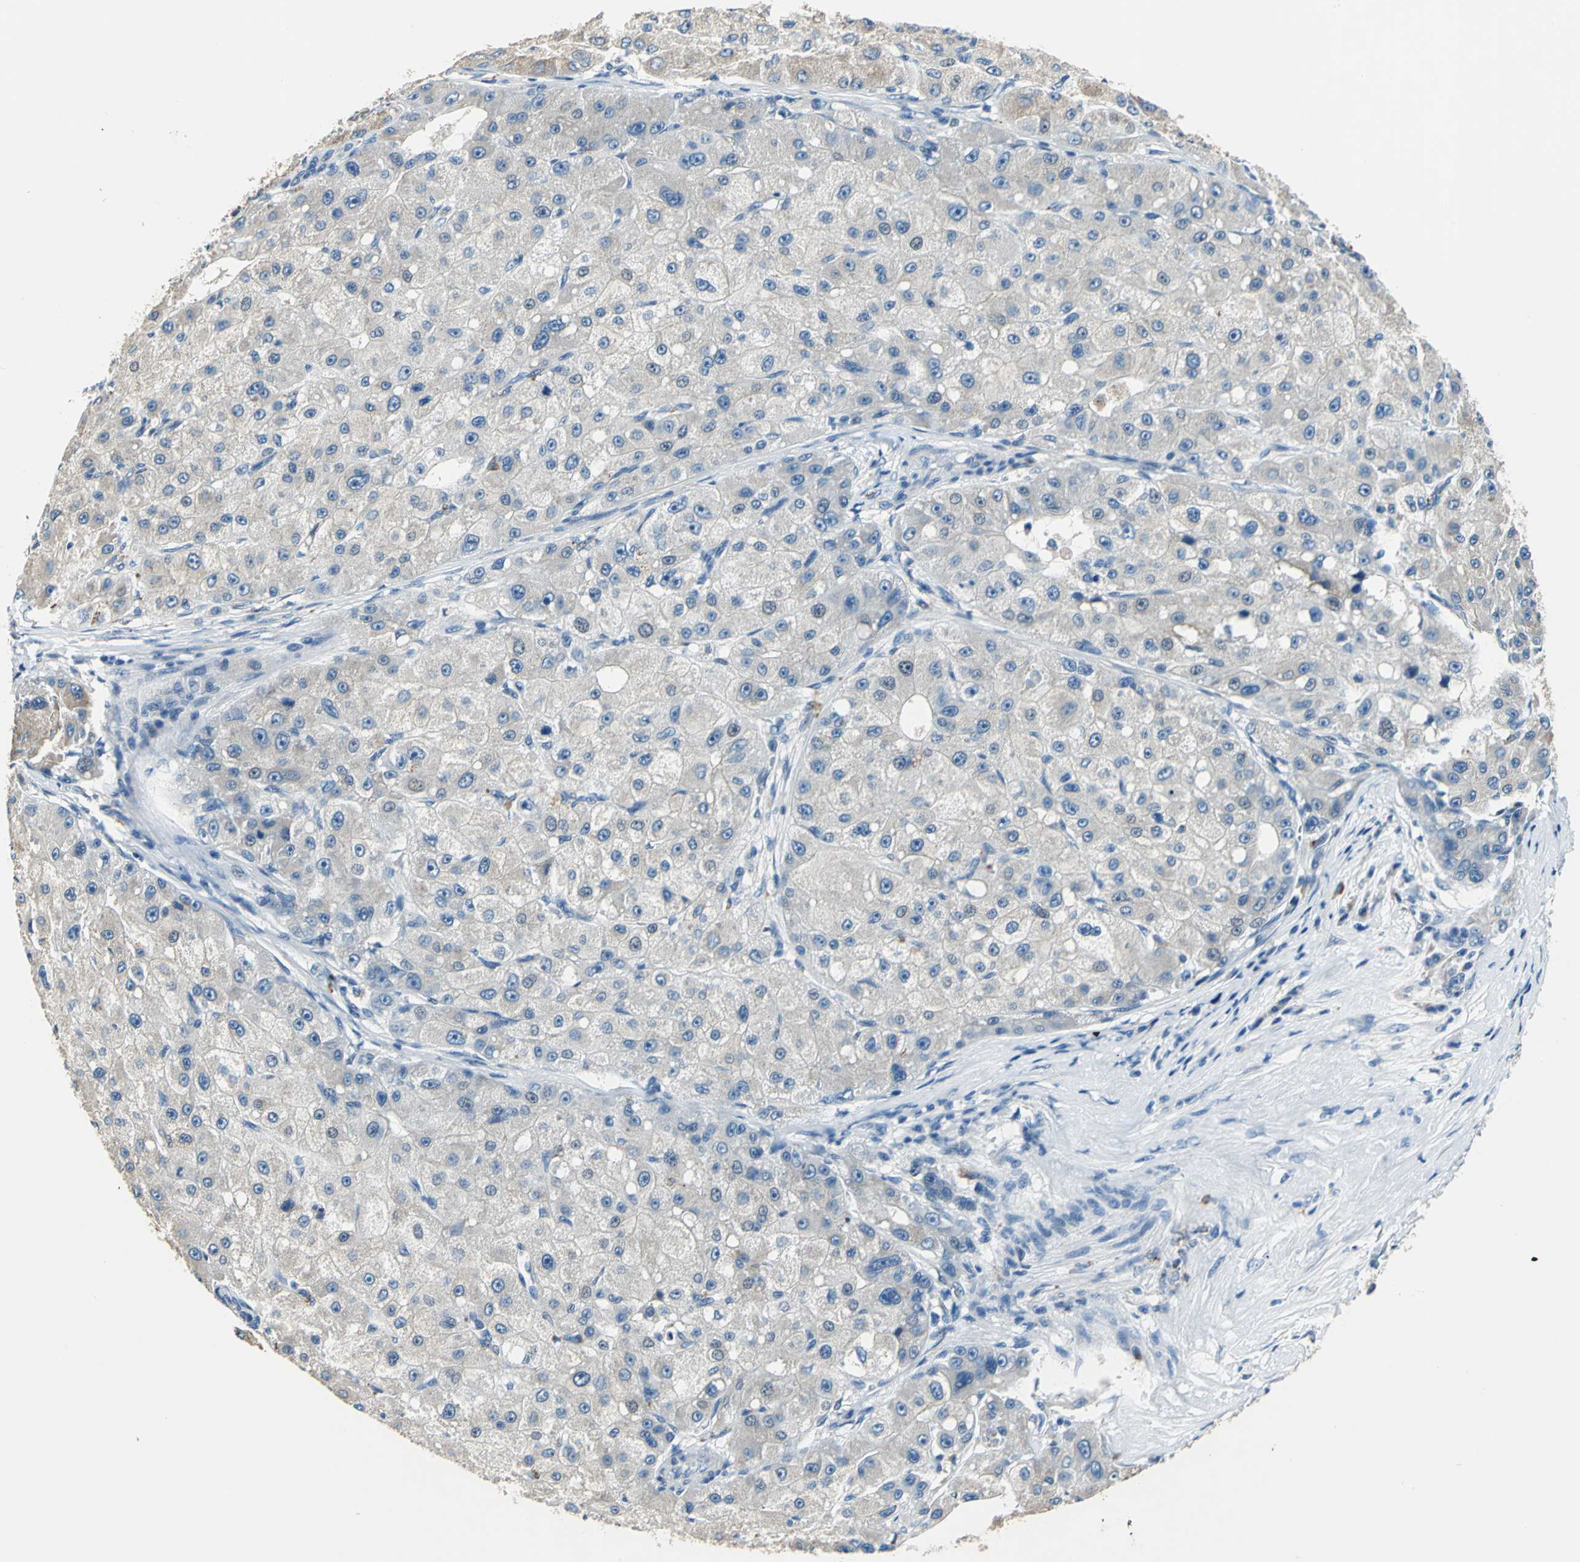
{"staining": {"intensity": "weak", "quantity": ">75%", "location": "cytoplasmic/membranous"}, "tissue": "liver cancer", "cell_type": "Tumor cells", "image_type": "cancer", "snomed": [{"axis": "morphology", "description": "Carcinoma, Hepatocellular, NOS"}, {"axis": "topography", "description": "Liver"}], "caption": "Brown immunohistochemical staining in liver hepatocellular carcinoma demonstrates weak cytoplasmic/membranous expression in approximately >75% of tumor cells. (DAB IHC with brightfield microscopy, high magnification).", "gene": "RASD2", "patient": {"sex": "male", "age": 80}}